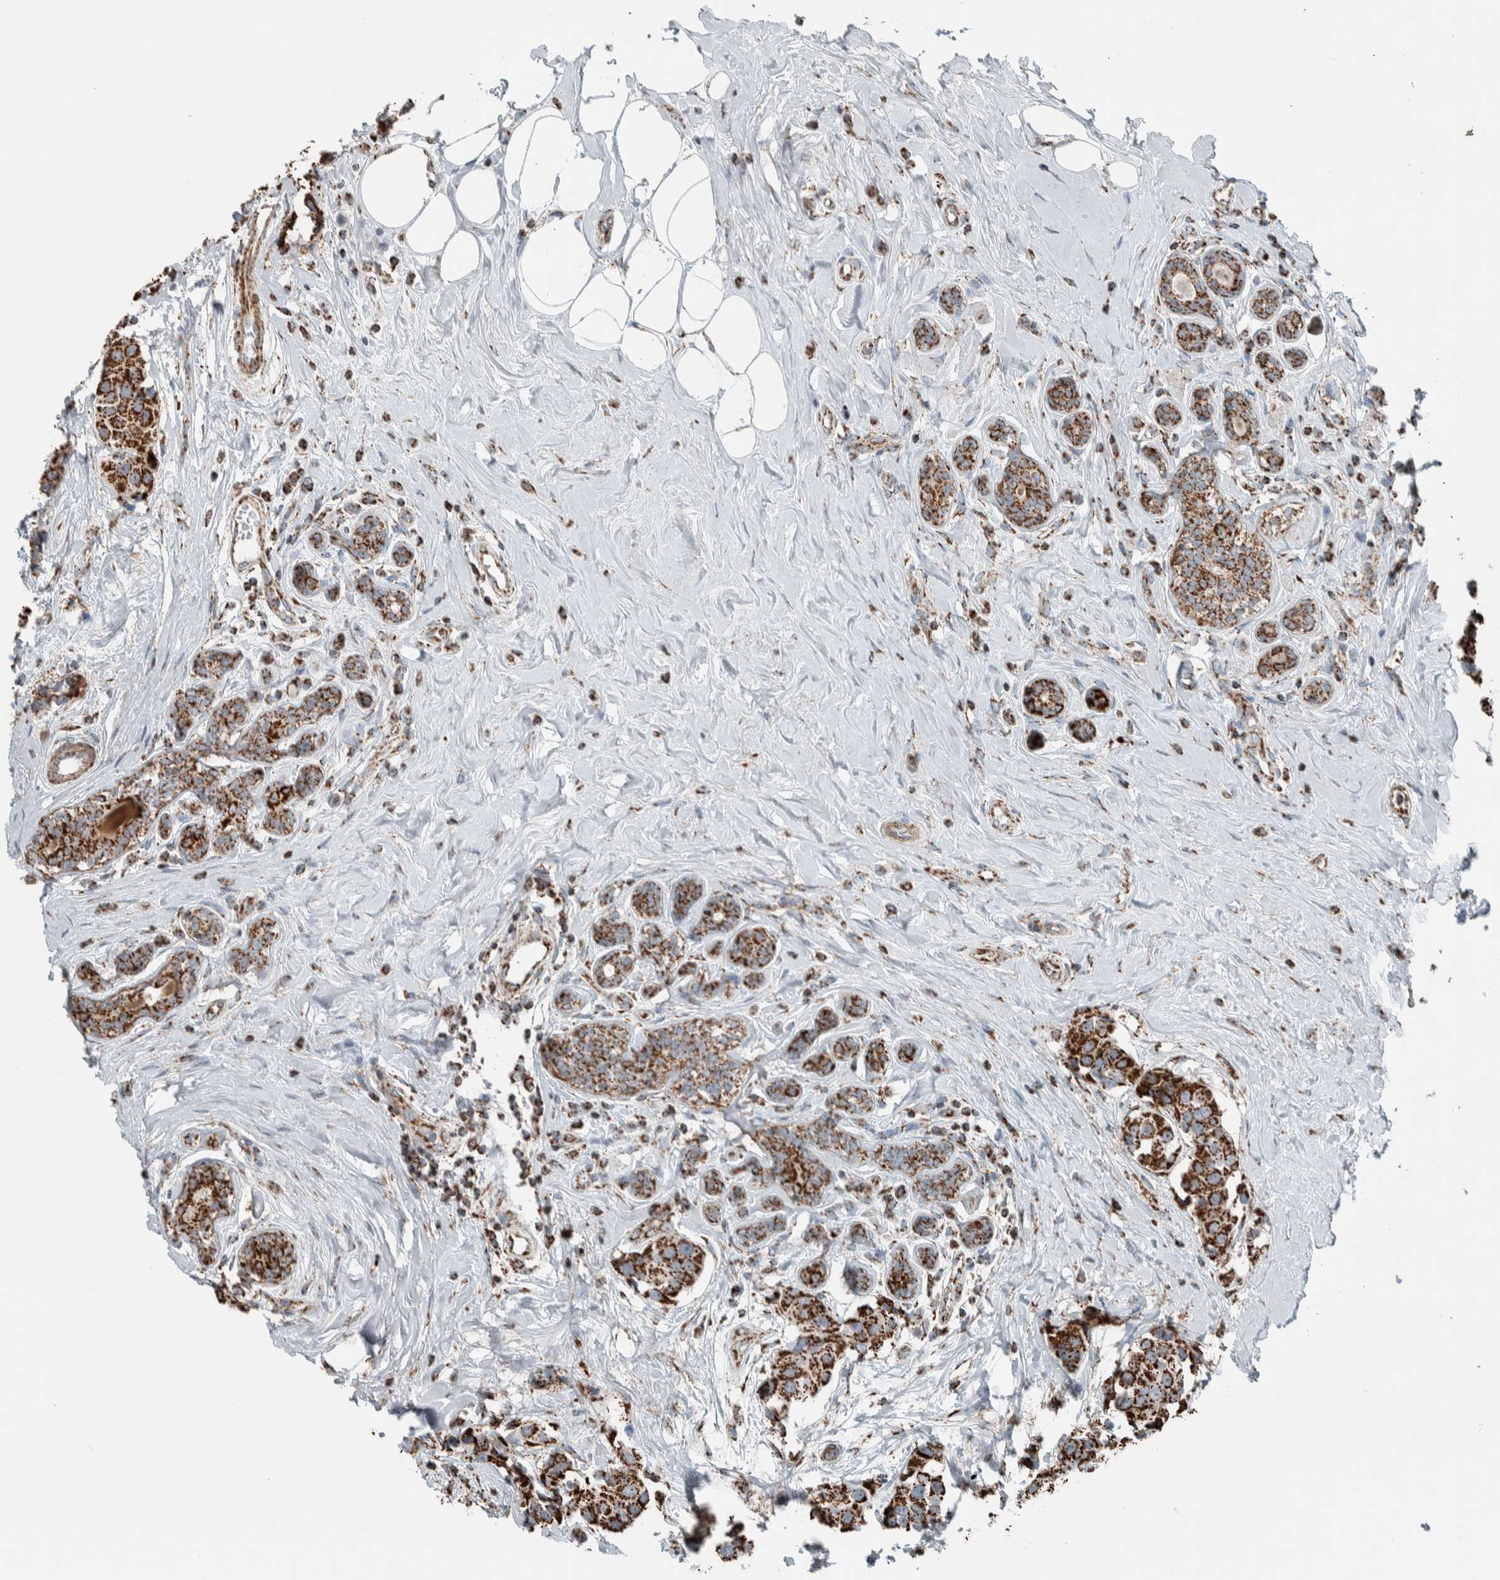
{"staining": {"intensity": "strong", "quantity": ">75%", "location": "cytoplasmic/membranous"}, "tissue": "breast cancer", "cell_type": "Tumor cells", "image_type": "cancer", "snomed": [{"axis": "morphology", "description": "Normal tissue, NOS"}, {"axis": "morphology", "description": "Duct carcinoma"}, {"axis": "topography", "description": "Breast"}], "caption": "IHC of breast intraductal carcinoma reveals high levels of strong cytoplasmic/membranous positivity in approximately >75% of tumor cells.", "gene": "CNTROB", "patient": {"sex": "female", "age": 39}}